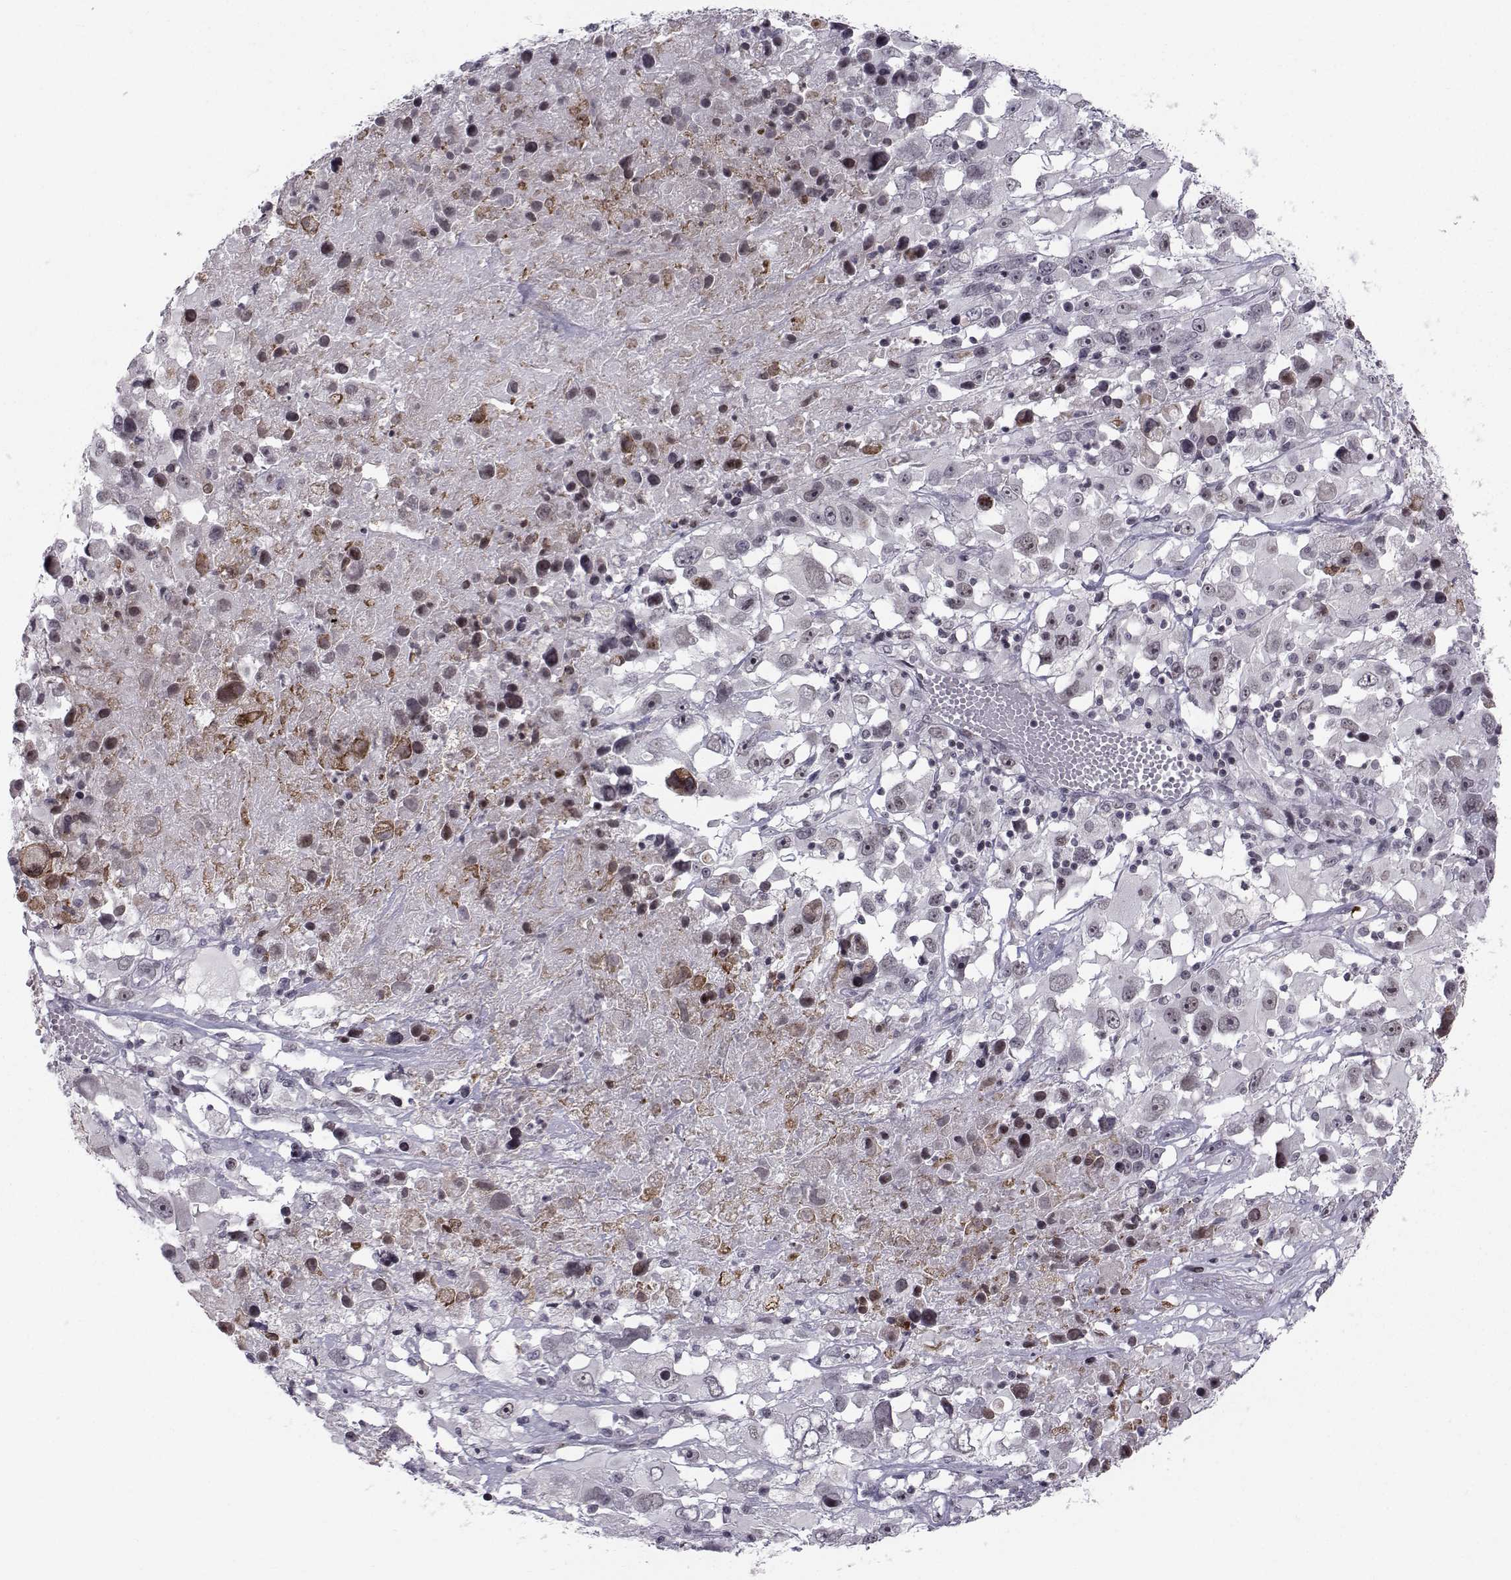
{"staining": {"intensity": "negative", "quantity": "none", "location": "none"}, "tissue": "melanoma", "cell_type": "Tumor cells", "image_type": "cancer", "snomed": [{"axis": "morphology", "description": "Malignant melanoma, Metastatic site"}, {"axis": "topography", "description": "Soft tissue"}], "caption": "DAB immunohistochemical staining of malignant melanoma (metastatic site) displays no significant staining in tumor cells.", "gene": "MARCHF4", "patient": {"sex": "male", "age": 50}}